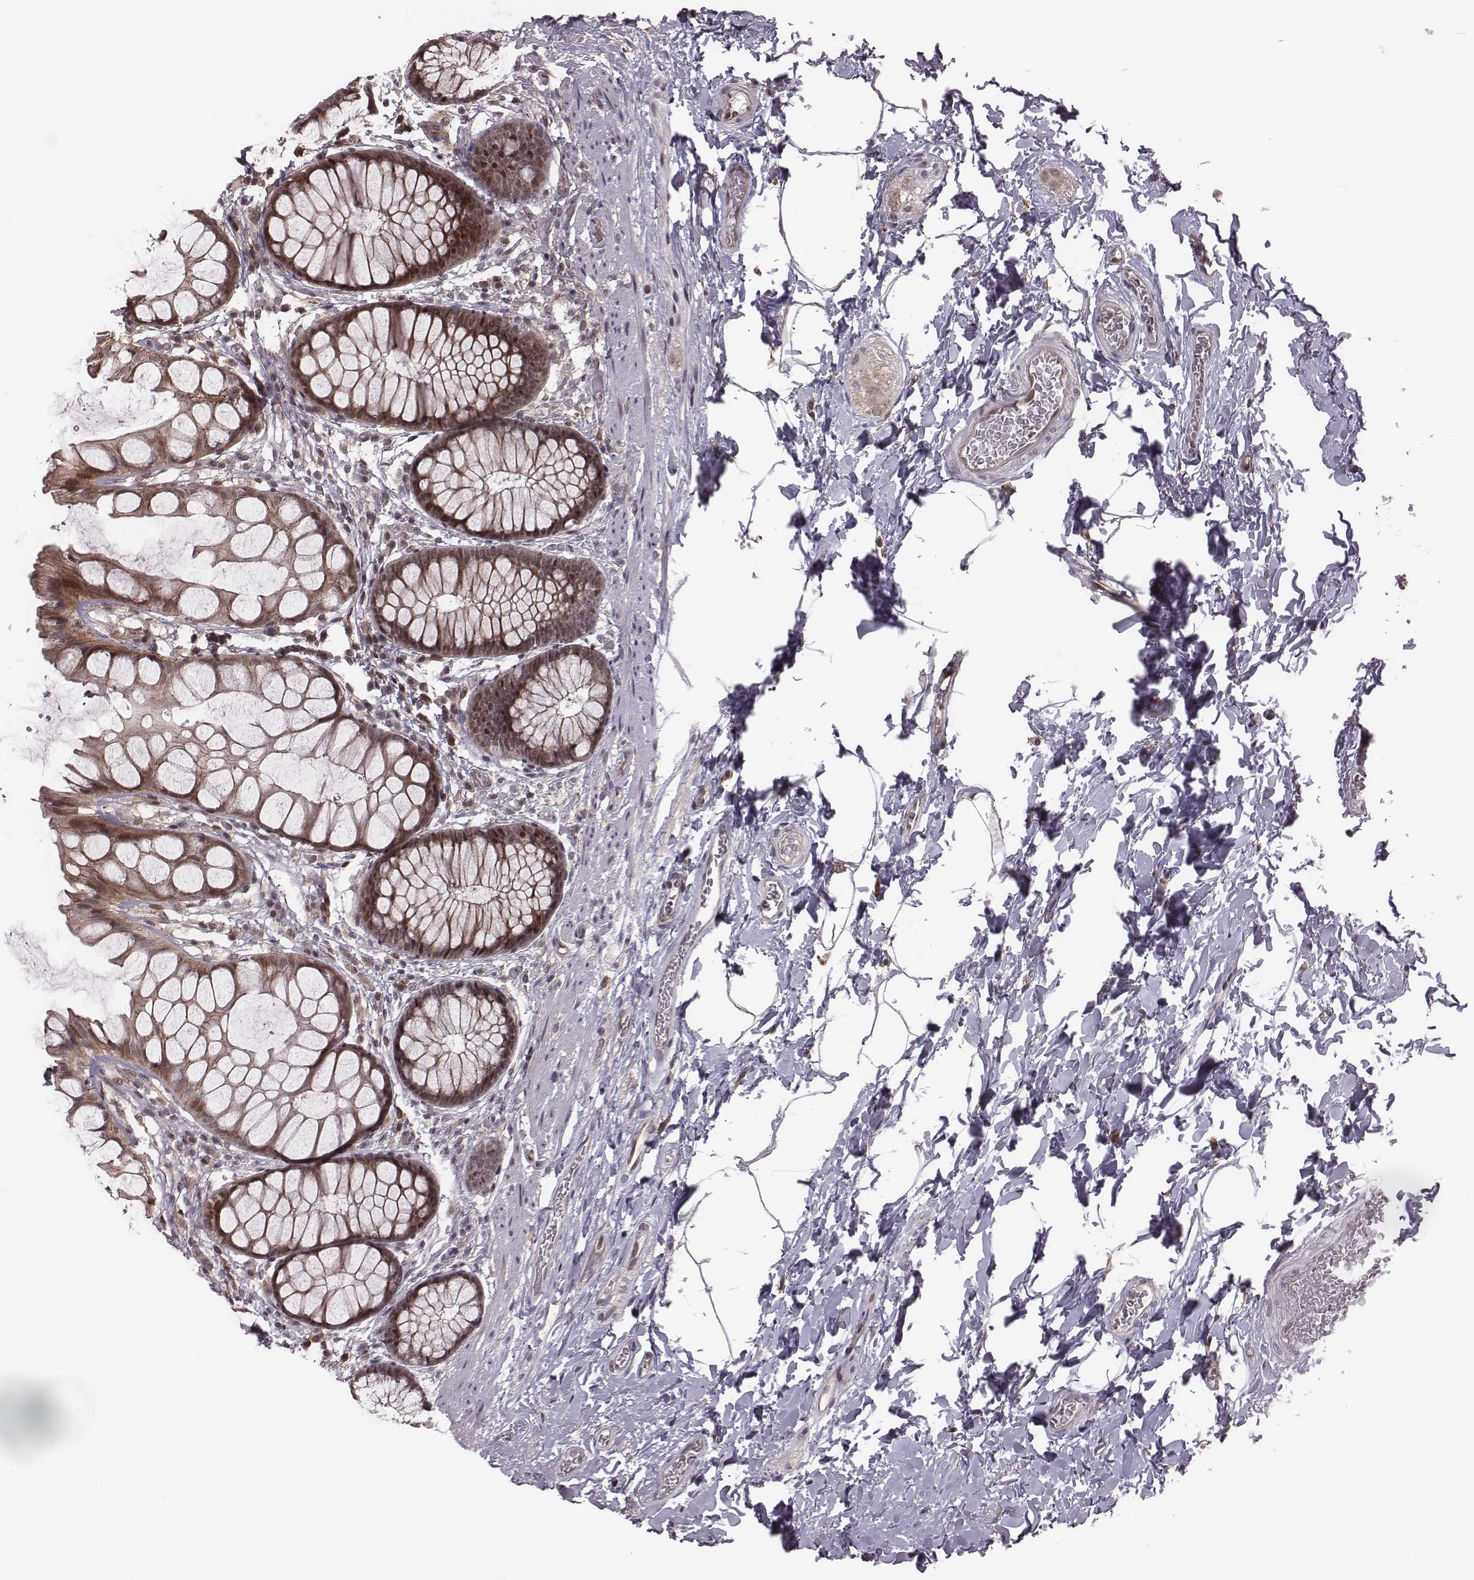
{"staining": {"intensity": "moderate", "quantity": "25%-75%", "location": "cytoplasmic/membranous,nuclear"}, "tissue": "rectum", "cell_type": "Glandular cells", "image_type": "normal", "snomed": [{"axis": "morphology", "description": "Normal tissue, NOS"}, {"axis": "topography", "description": "Rectum"}], "caption": "A histopathology image showing moderate cytoplasmic/membranous,nuclear staining in about 25%-75% of glandular cells in unremarkable rectum, as visualized by brown immunohistochemical staining.", "gene": "RPL3", "patient": {"sex": "female", "age": 62}}